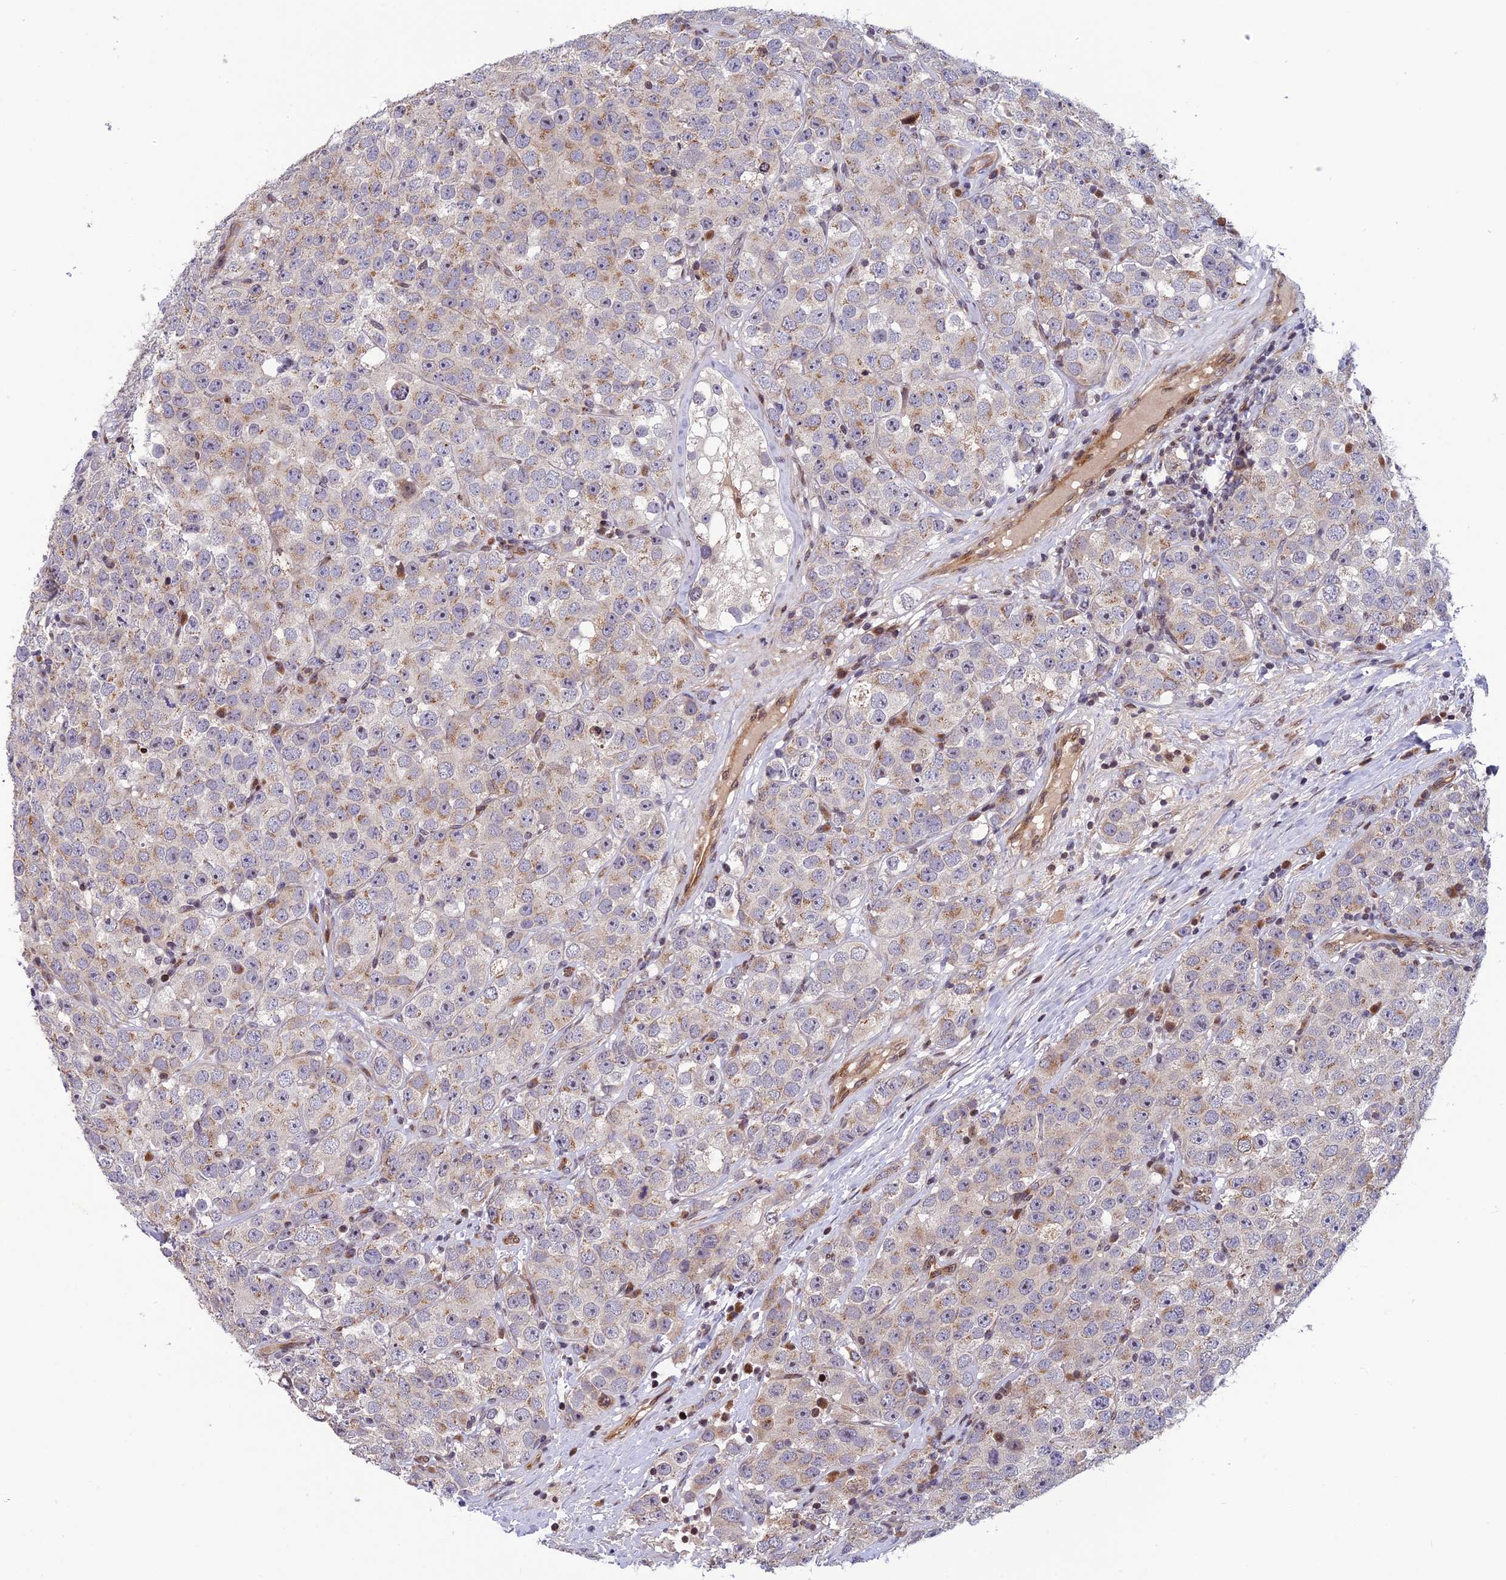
{"staining": {"intensity": "weak", "quantity": "25%-75%", "location": "cytoplasmic/membranous"}, "tissue": "testis cancer", "cell_type": "Tumor cells", "image_type": "cancer", "snomed": [{"axis": "morphology", "description": "Seminoma, NOS"}, {"axis": "topography", "description": "Testis"}], "caption": "Immunohistochemical staining of testis cancer (seminoma) shows weak cytoplasmic/membranous protein staining in about 25%-75% of tumor cells. The protein of interest is shown in brown color, while the nuclei are stained blue.", "gene": "SMIM7", "patient": {"sex": "male", "age": 28}}